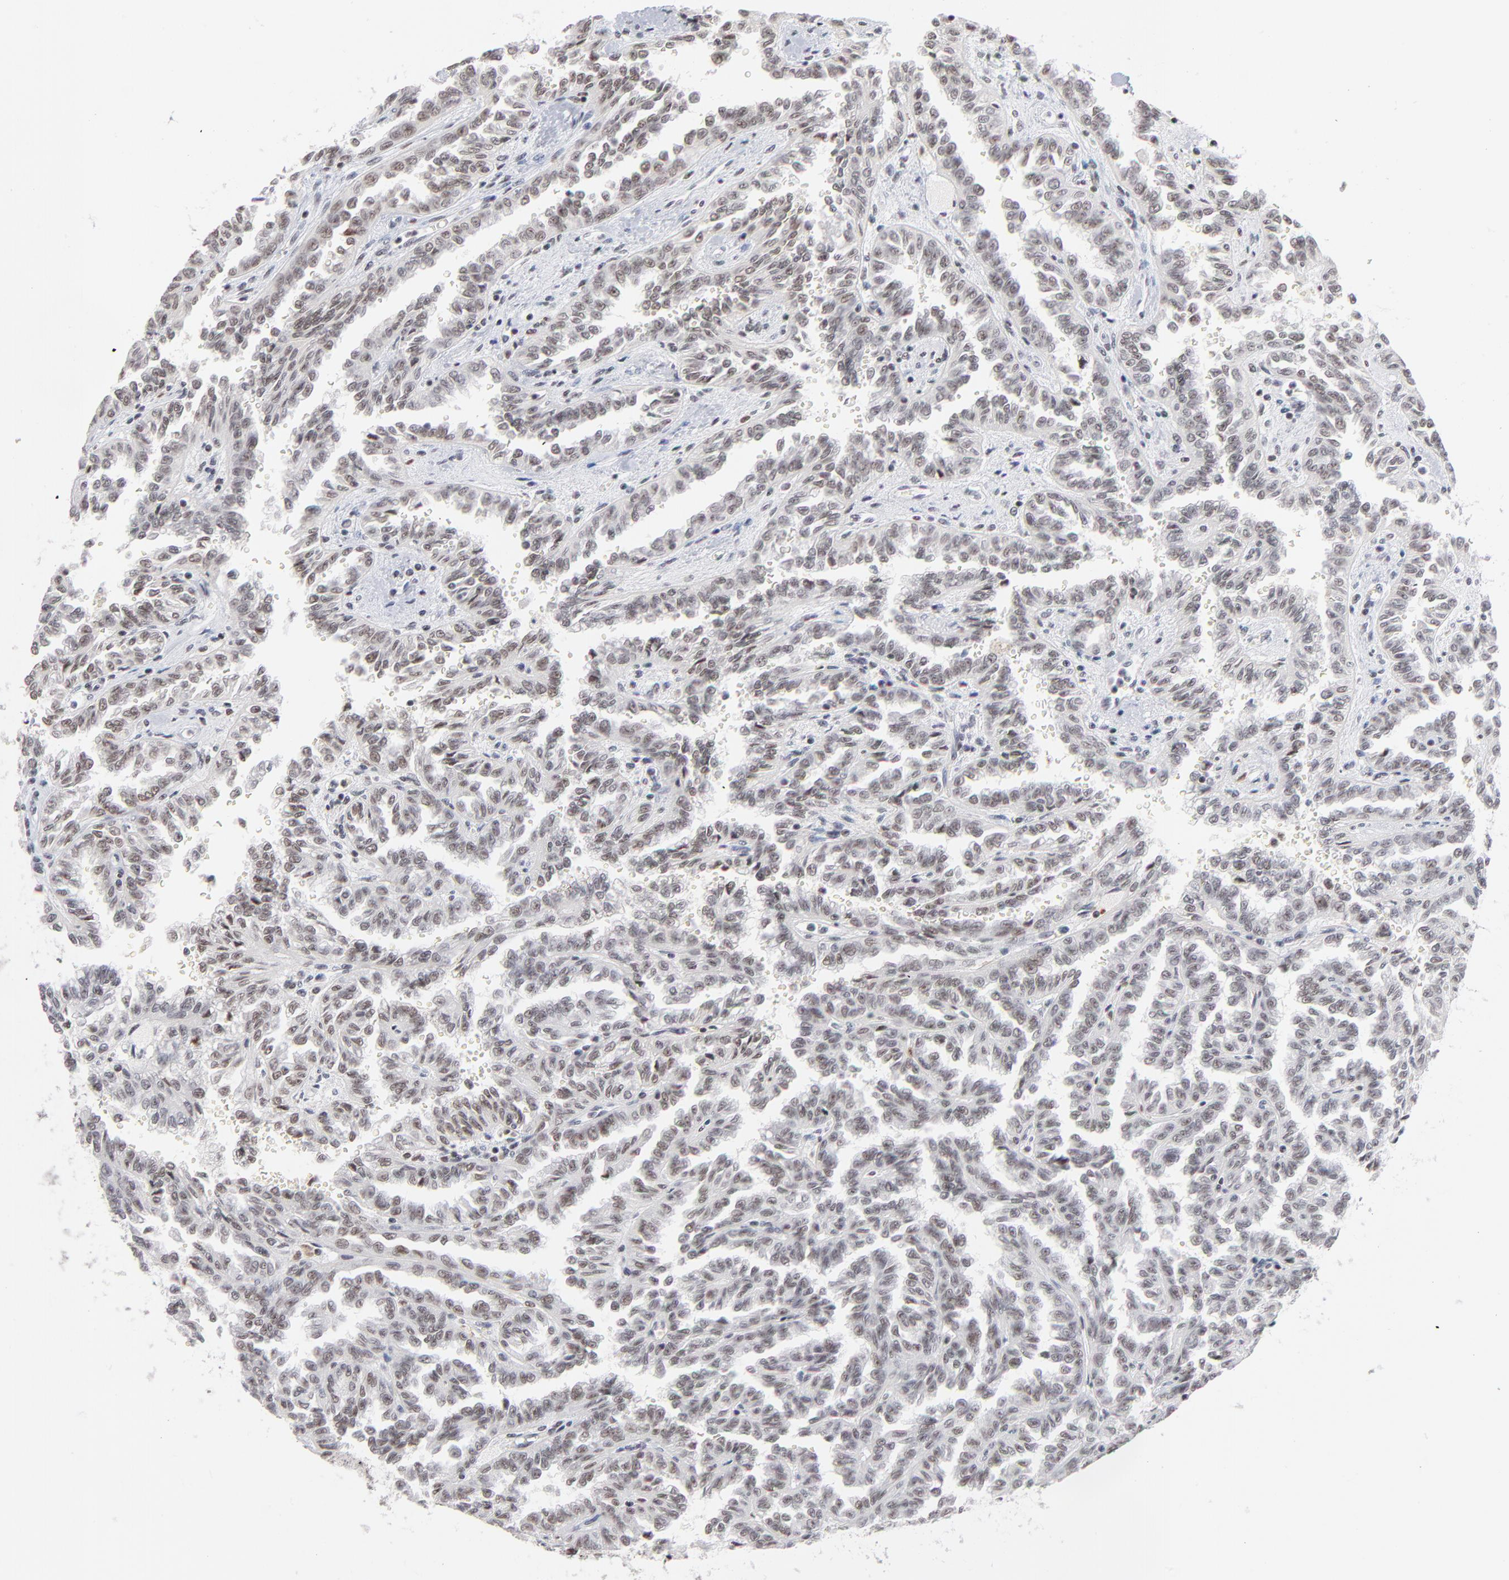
{"staining": {"intensity": "weak", "quantity": "25%-75%", "location": "nuclear"}, "tissue": "renal cancer", "cell_type": "Tumor cells", "image_type": "cancer", "snomed": [{"axis": "morphology", "description": "Inflammation, NOS"}, {"axis": "morphology", "description": "Adenocarcinoma, NOS"}, {"axis": "topography", "description": "Kidney"}], "caption": "An immunohistochemistry photomicrograph of tumor tissue is shown. Protein staining in brown highlights weak nuclear positivity in adenocarcinoma (renal) within tumor cells.", "gene": "ZNF143", "patient": {"sex": "male", "age": 68}}